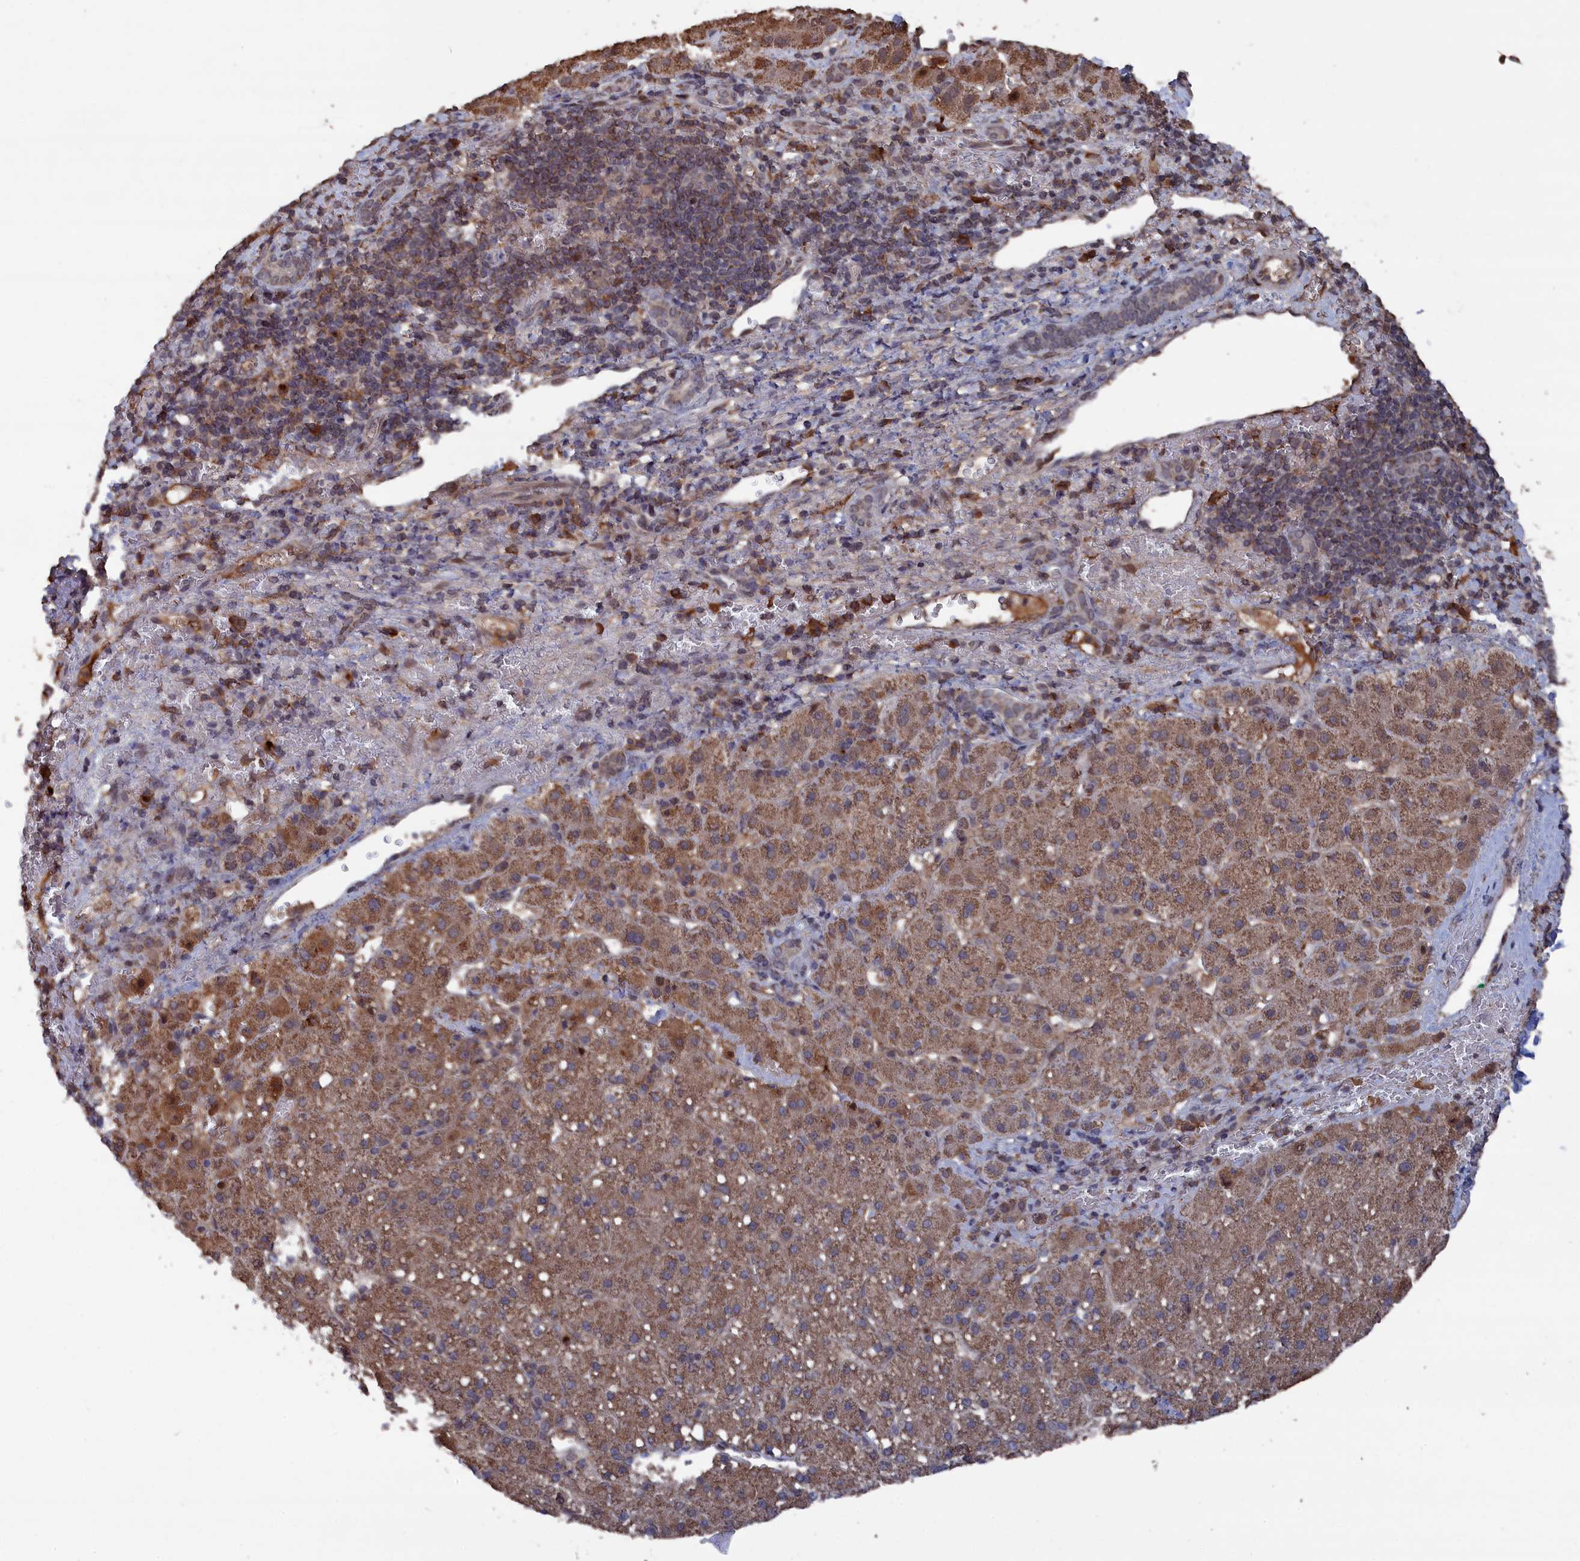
{"staining": {"intensity": "moderate", "quantity": ">75%", "location": "cytoplasmic/membranous"}, "tissue": "liver cancer", "cell_type": "Tumor cells", "image_type": "cancer", "snomed": [{"axis": "morphology", "description": "Carcinoma, Hepatocellular, NOS"}, {"axis": "topography", "description": "Liver"}], "caption": "Liver cancer stained with a protein marker reveals moderate staining in tumor cells.", "gene": "CEACAM21", "patient": {"sex": "male", "age": 57}}